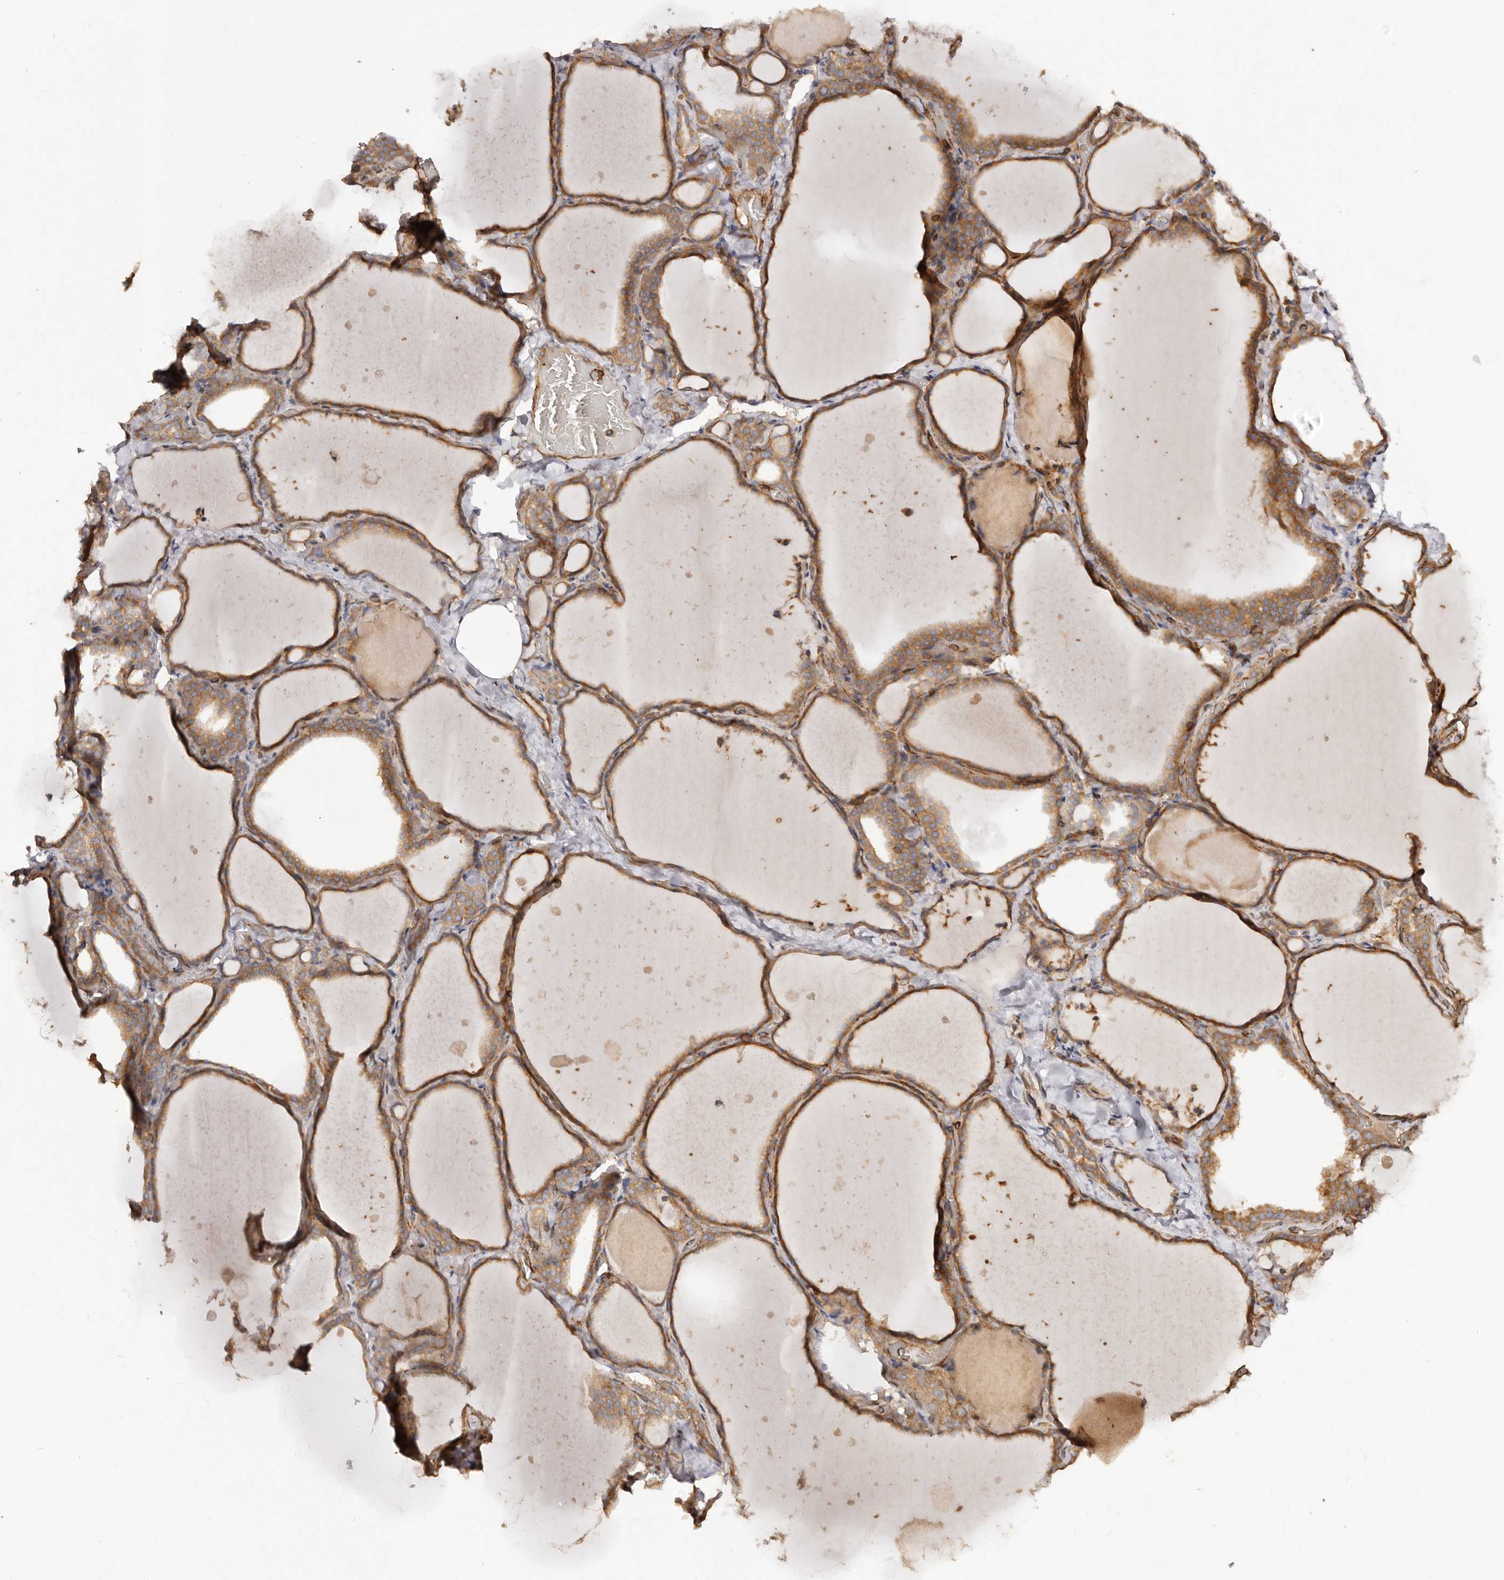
{"staining": {"intensity": "moderate", "quantity": ">75%", "location": "cytoplasmic/membranous"}, "tissue": "thyroid gland", "cell_type": "Glandular cells", "image_type": "normal", "snomed": [{"axis": "morphology", "description": "Normal tissue, NOS"}, {"axis": "topography", "description": "Thyroid gland"}], "caption": "The histopathology image reveals staining of unremarkable thyroid gland, revealing moderate cytoplasmic/membranous protein positivity (brown color) within glandular cells.", "gene": "RPS6", "patient": {"sex": "female", "age": 22}}